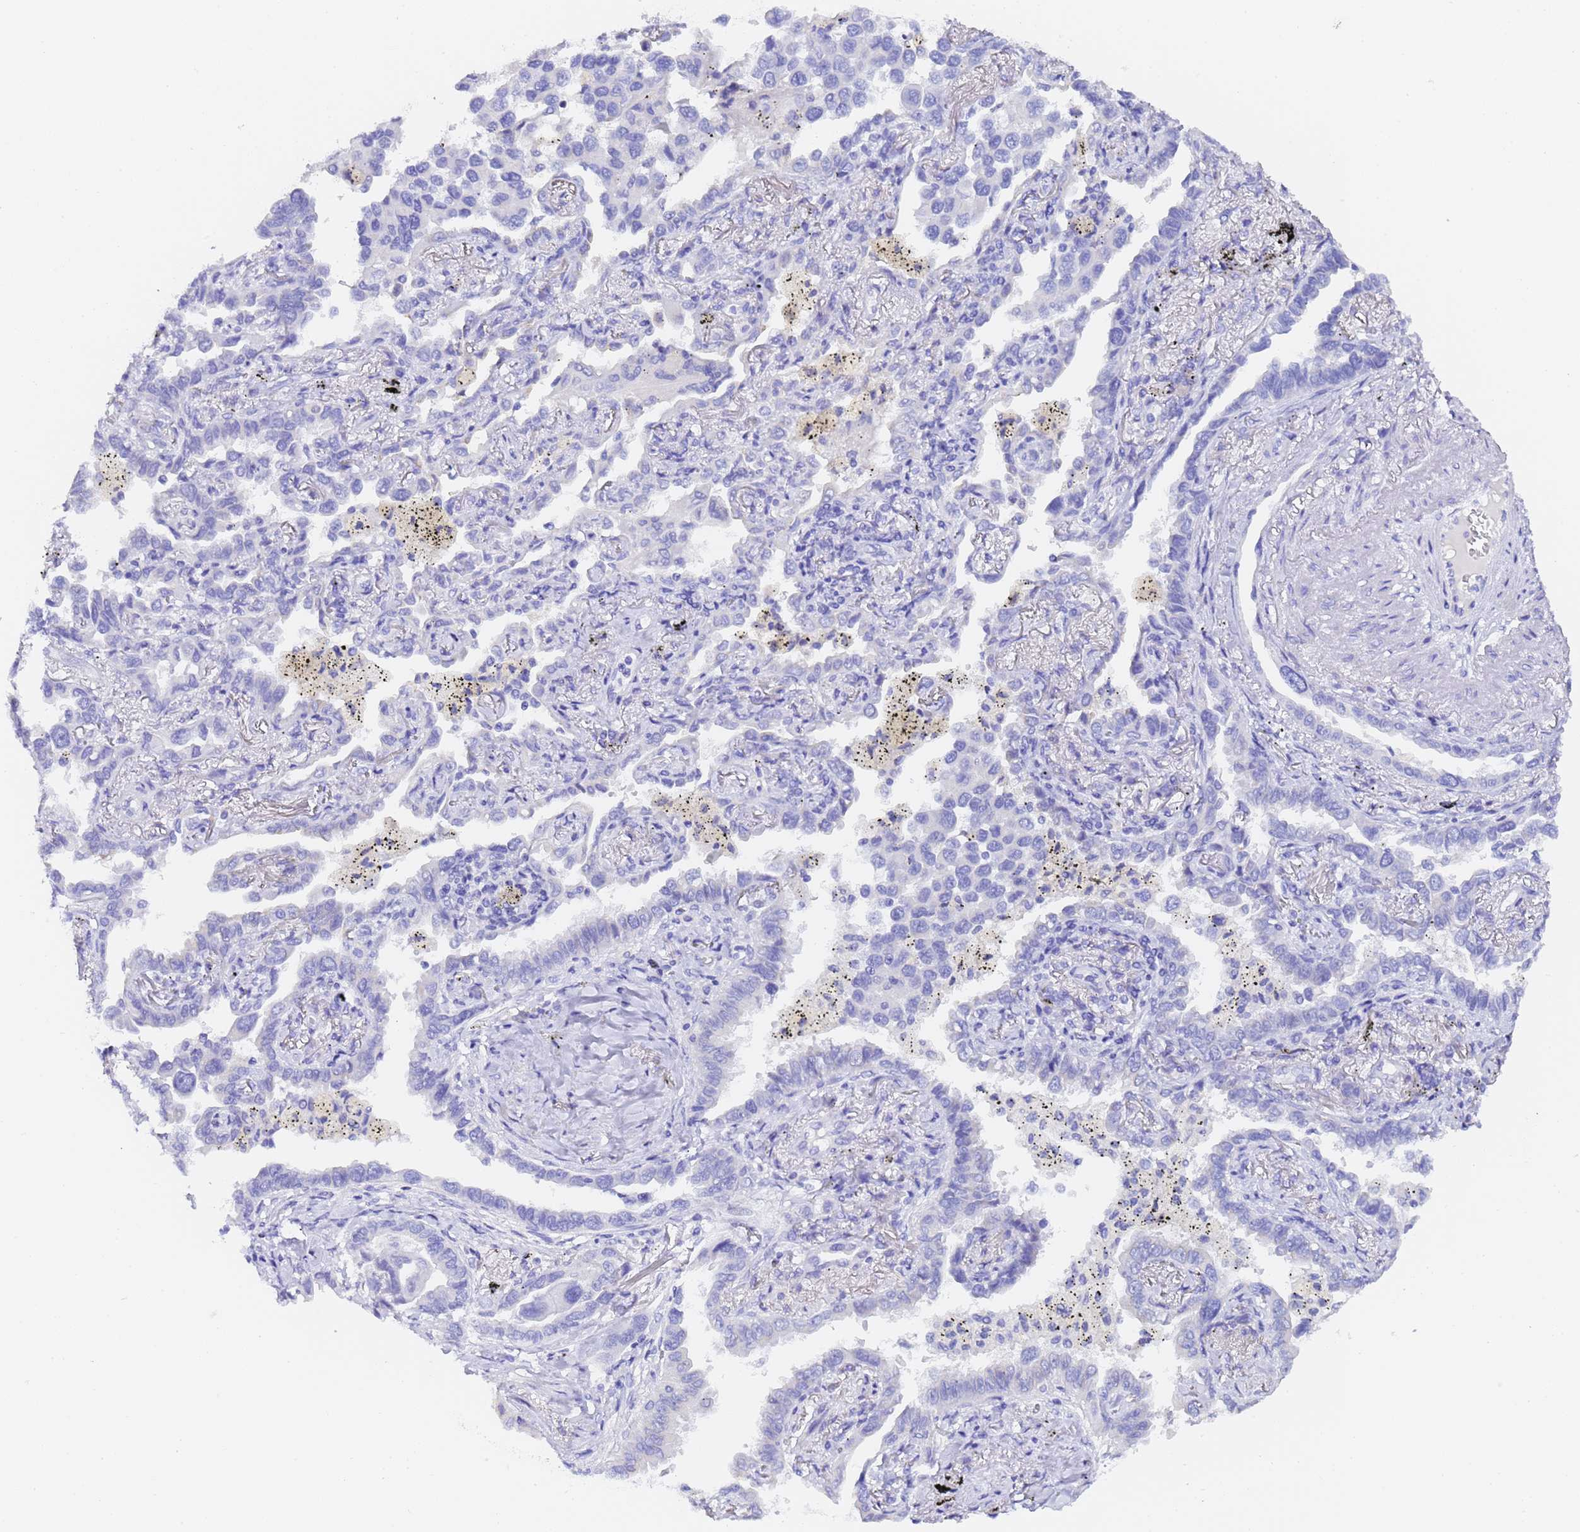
{"staining": {"intensity": "negative", "quantity": "none", "location": "none"}, "tissue": "lung cancer", "cell_type": "Tumor cells", "image_type": "cancer", "snomed": [{"axis": "morphology", "description": "Adenocarcinoma, NOS"}, {"axis": "topography", "description": "Lung"}], "caption": "The image exhibits no significant positivity in tumor cells of lung cancer.", "gene": "GABRA1", "patient": {"sex": "male", "age": 67}}